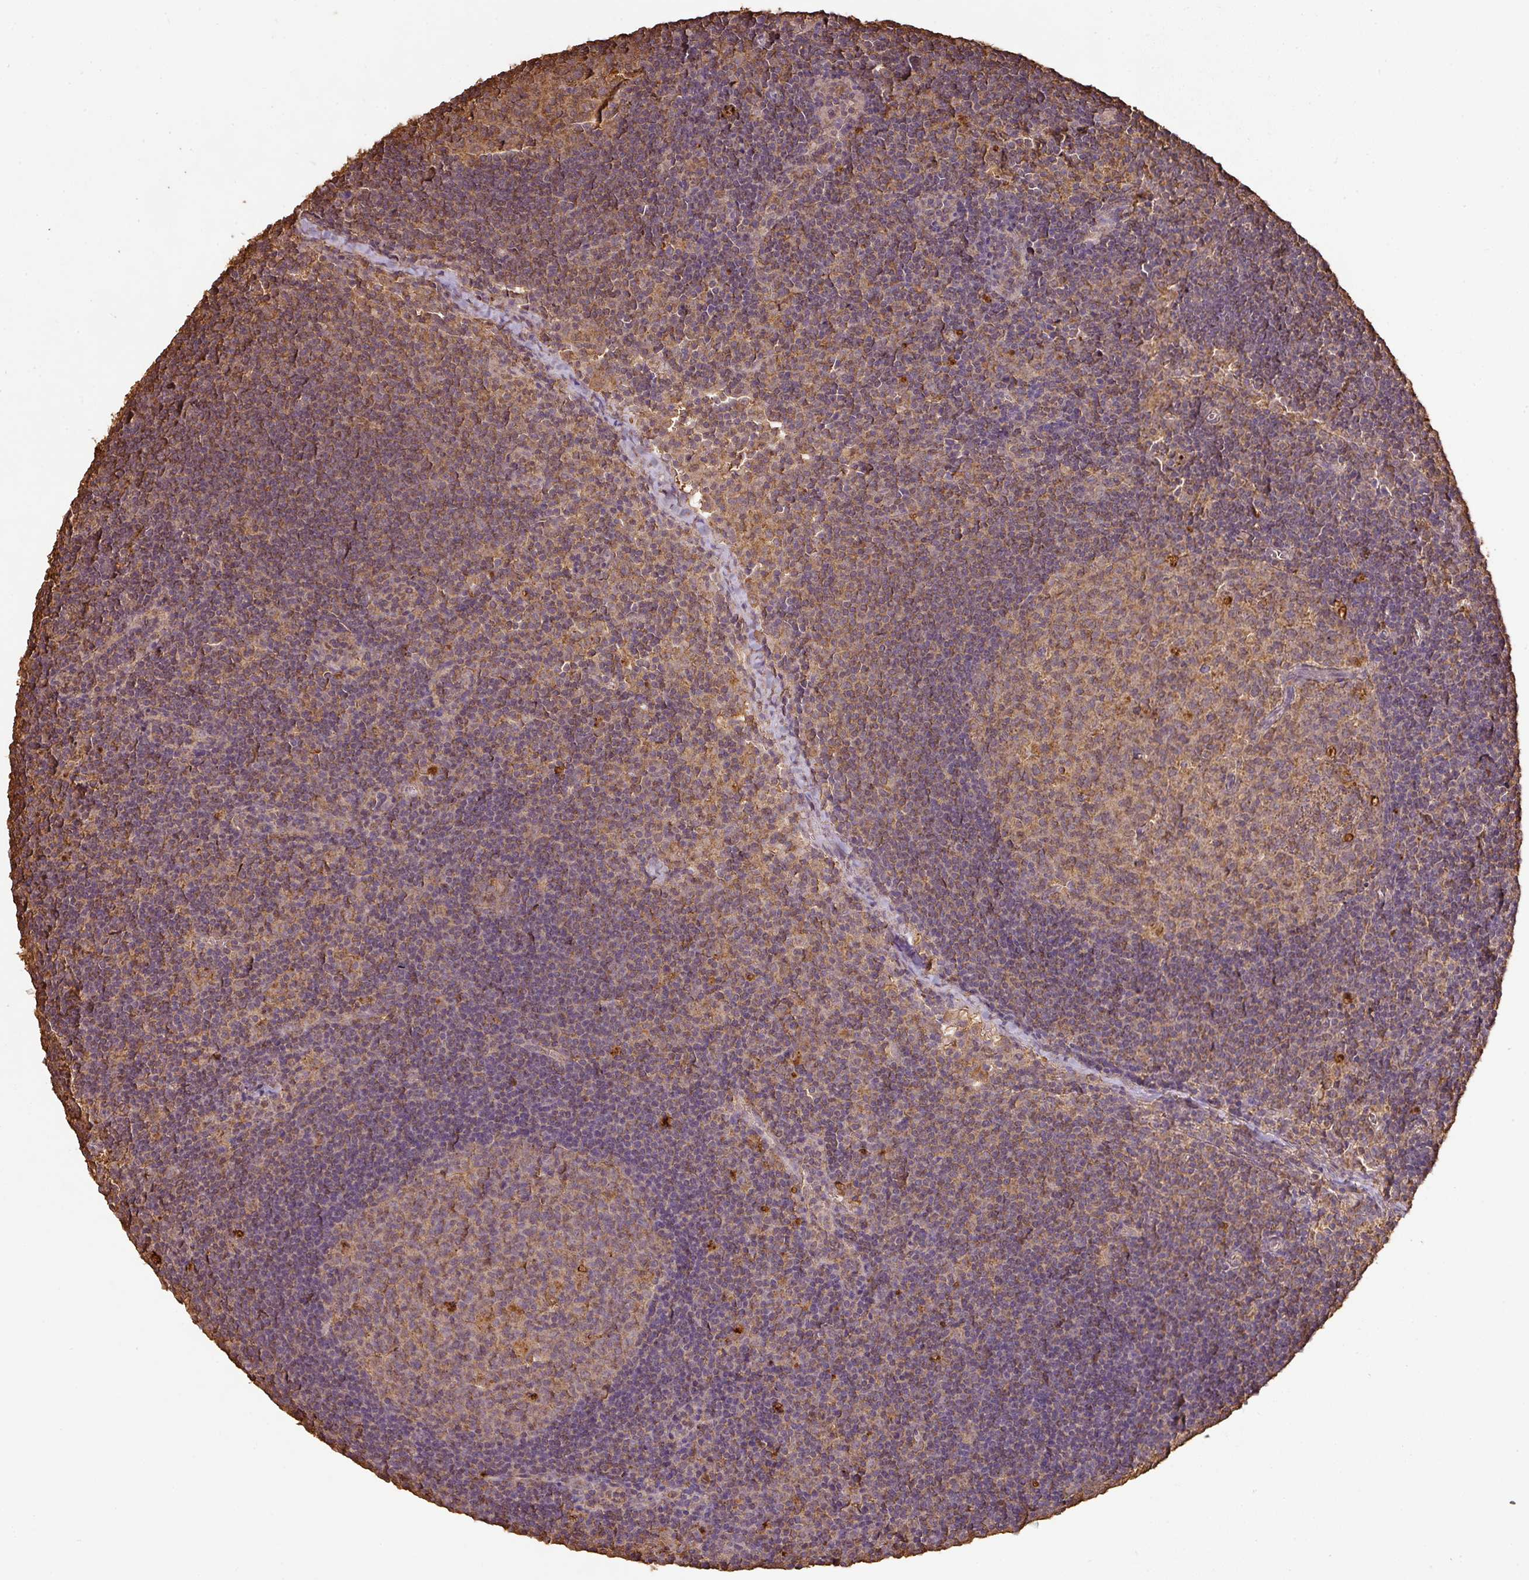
{"staining": {"intensity": "weak", "quantity": "25%-75%", "location": "cytoplasmic/membranous"}, "tissue": "lymph node", "cell_type": "Germinal center cells", "image_type": "normal", "snomed": [{"axis": "morphology", "description": "Normal tissue, NOS"}, {"axis": "topography", "description": "Lymph node"}], "caption": "Weak cytoplasmic/membranous staining for a protein is seen in approximately 25%-75% of germinal center cells of benign lymph node using IHC.", "gene": "ATAT1", "patient": {"sex": "female", "age": 29}}